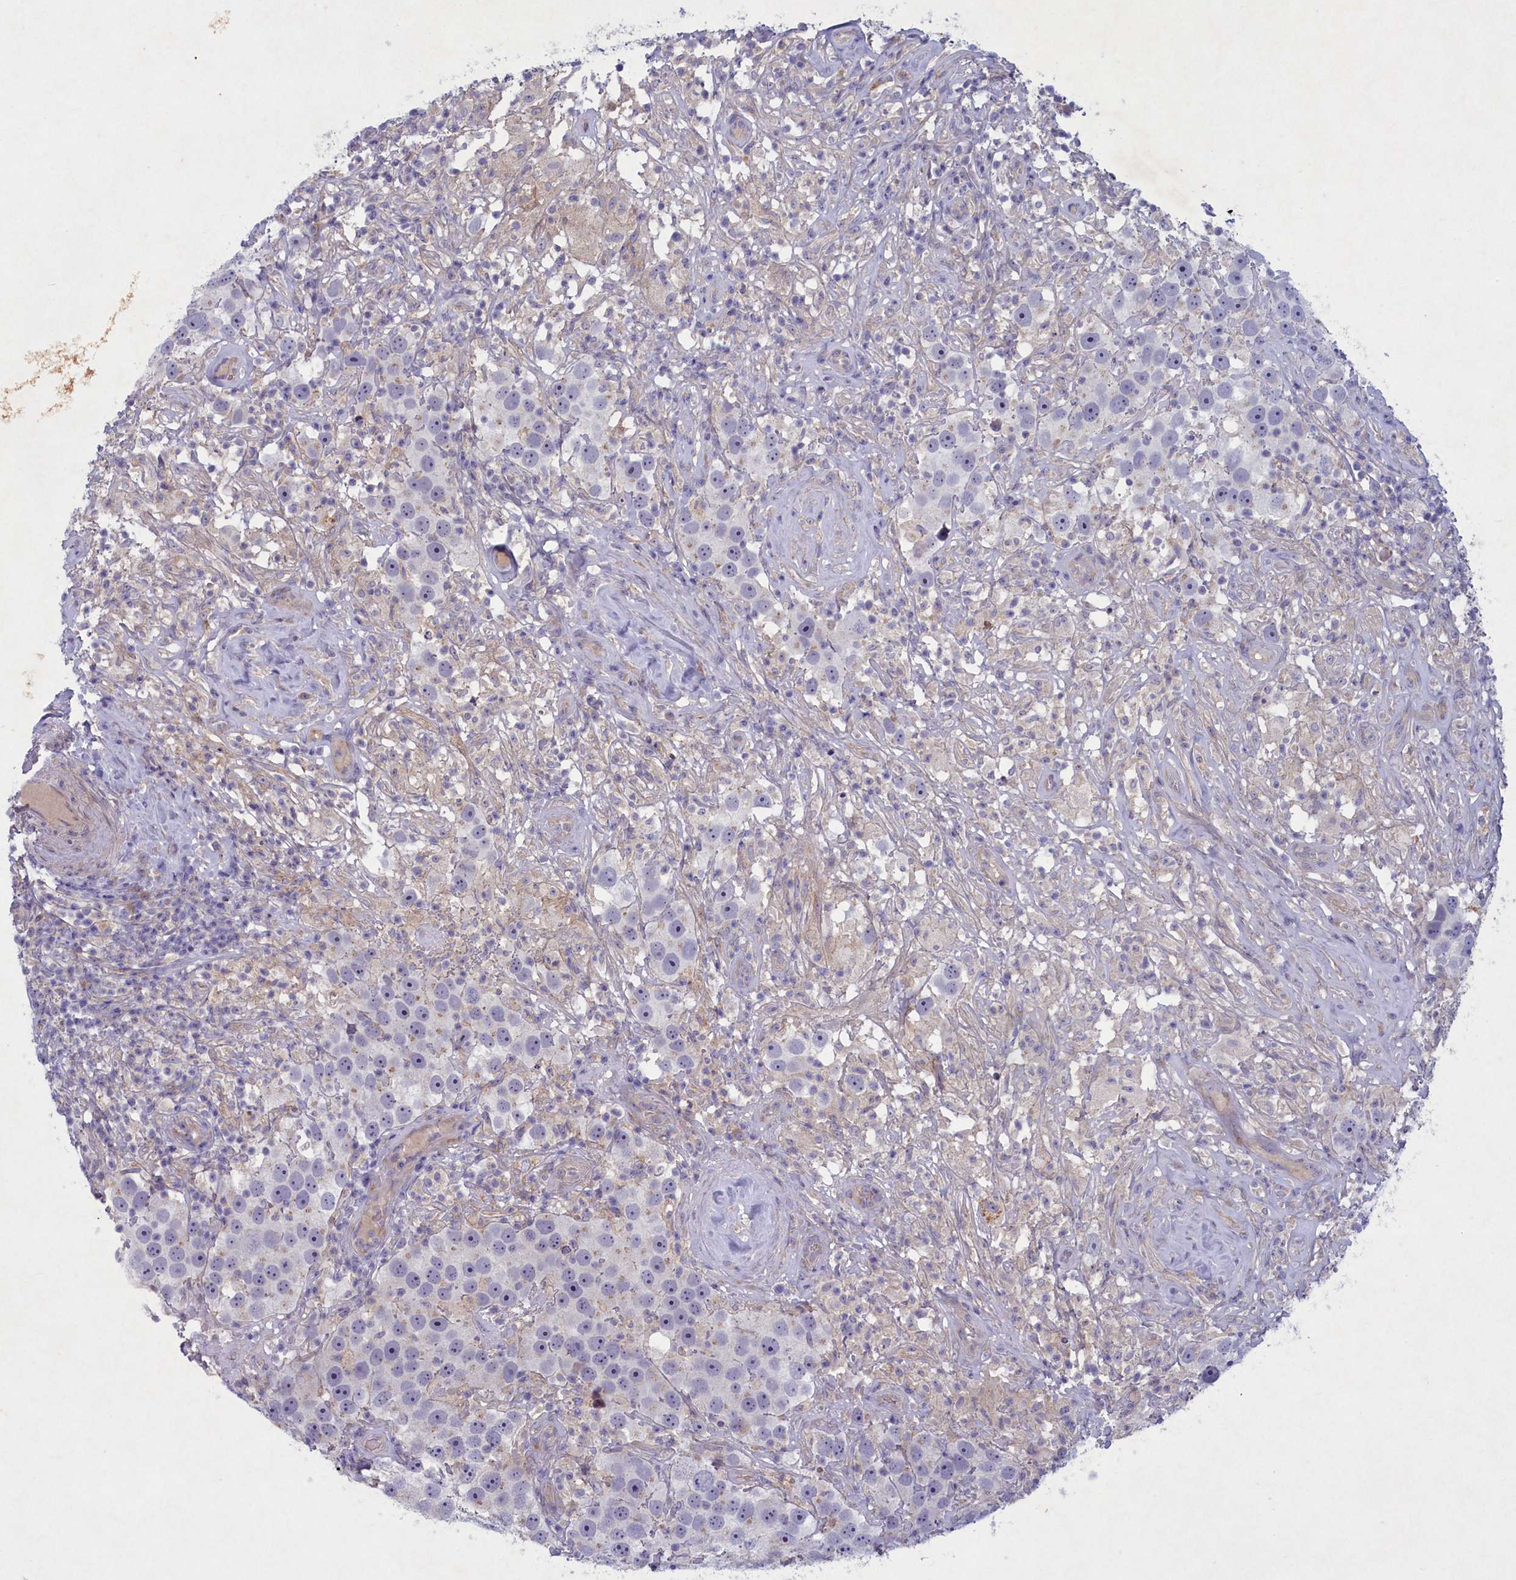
{"staining": {"intensity": "negative", "quantity": "none", "location": "none"}, "tissue": "testis cancer", "cell_type": "Tumor cells", "image_type": "cancer", "snomed": [{"axis": "morphology", "description": "Seminoma, NOS"}, {"axis": "topography", "description": "Testis"}], "caption": "This is an immunohistochemistry (IHC) histopathology image of testis cancer. There is no staining in tumor cells.", "gene": "PLEKHG6", "patient": {"sex": "male", "age": 49}}